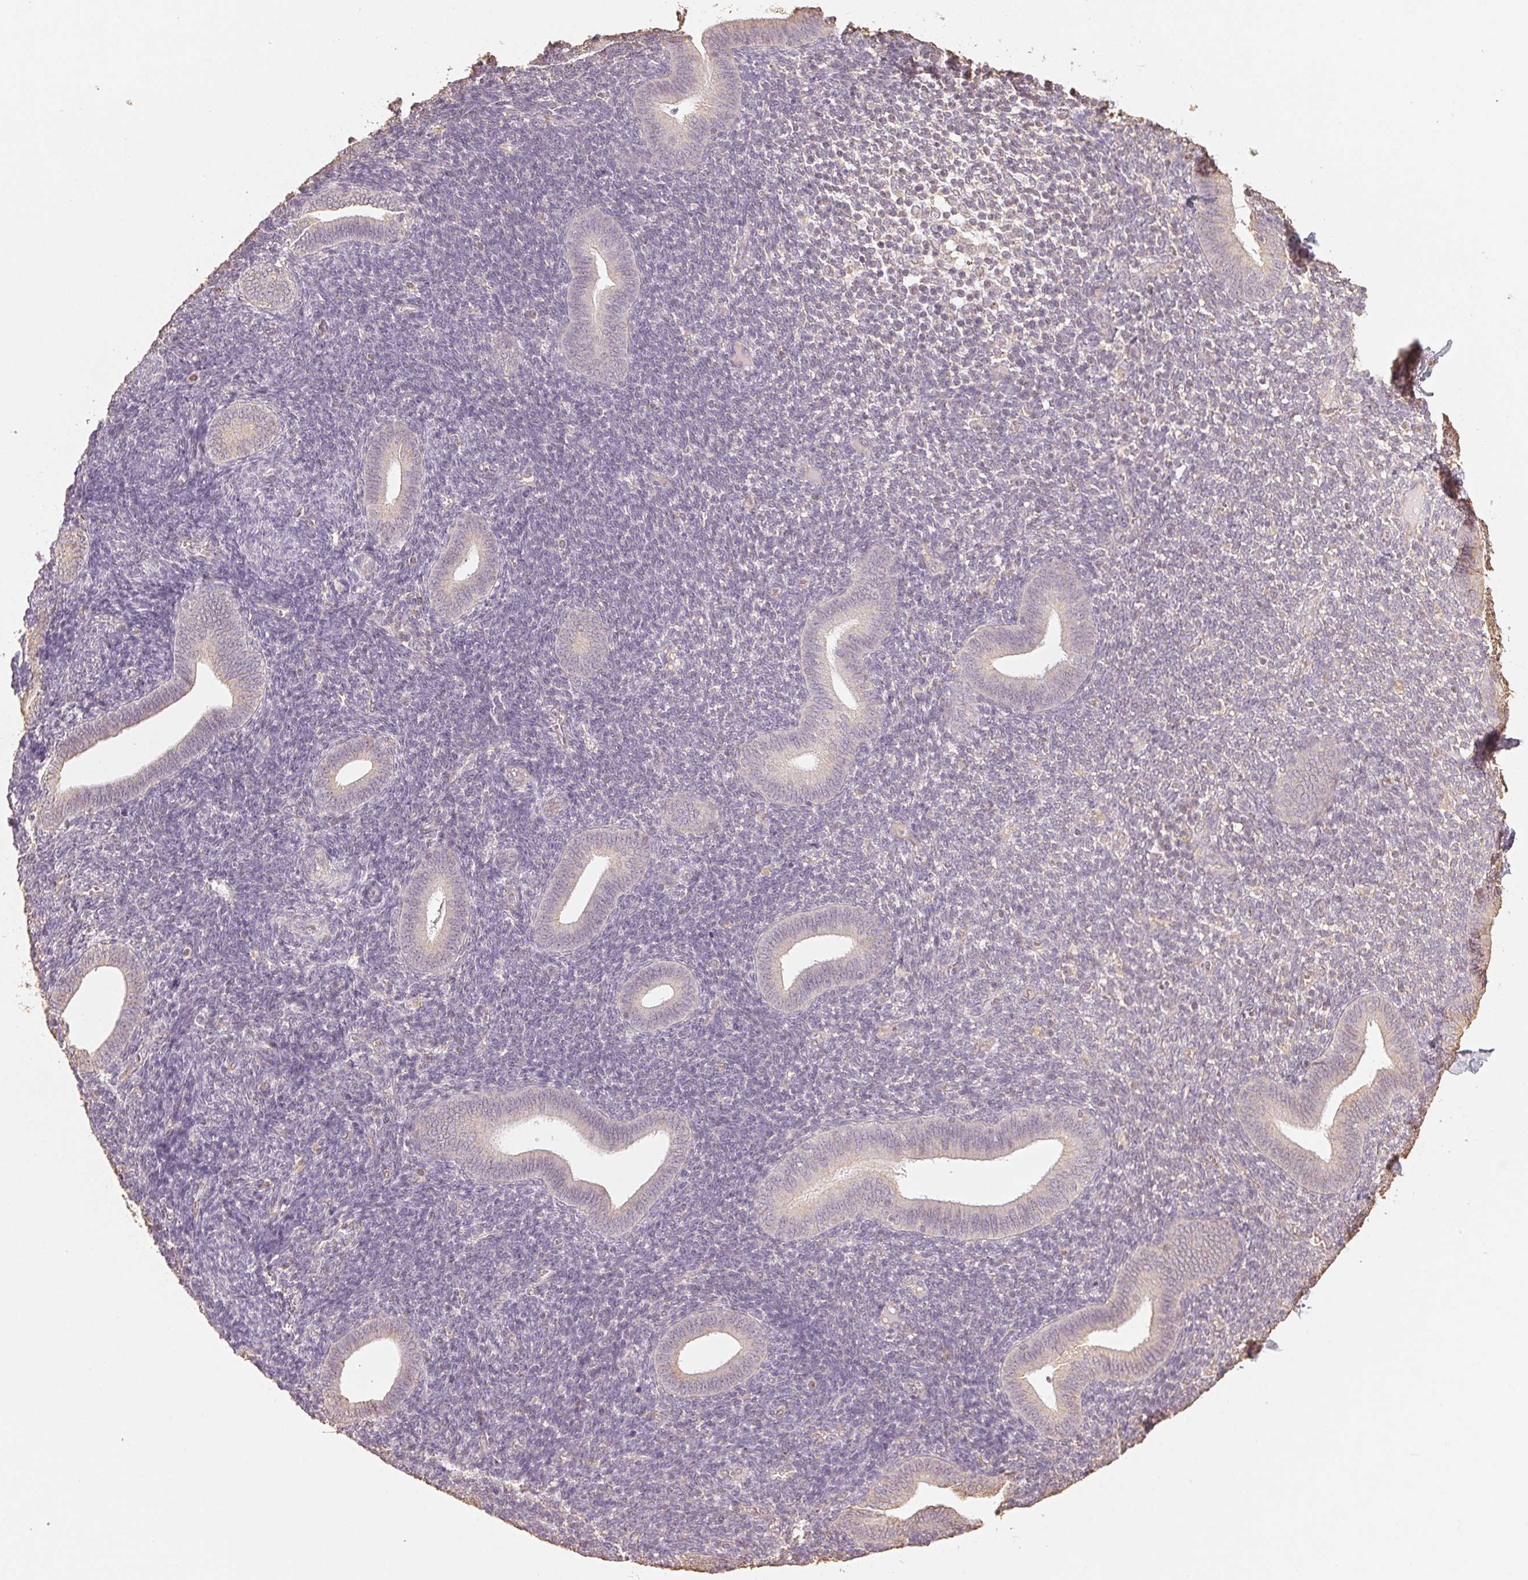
{"staining": {"intensity": "negative", "quantity": "none", "location": "none"}, "tissue": "endometrium", "cell_type": "Cells in endometrial stroma", "image_type": "normal", "snomed": [{"axis": "morphology", "description": "Normal tissue, NOS"}, {"axis": "topography", "description": "Endometrium"}], "caption": "DAB immunohistochemical staining of normal endometrium demonstrates no significant expression in cells in endometrial stroma.", "gene": "COL7A1", "patient": {"sex": "female", "age": 25}}